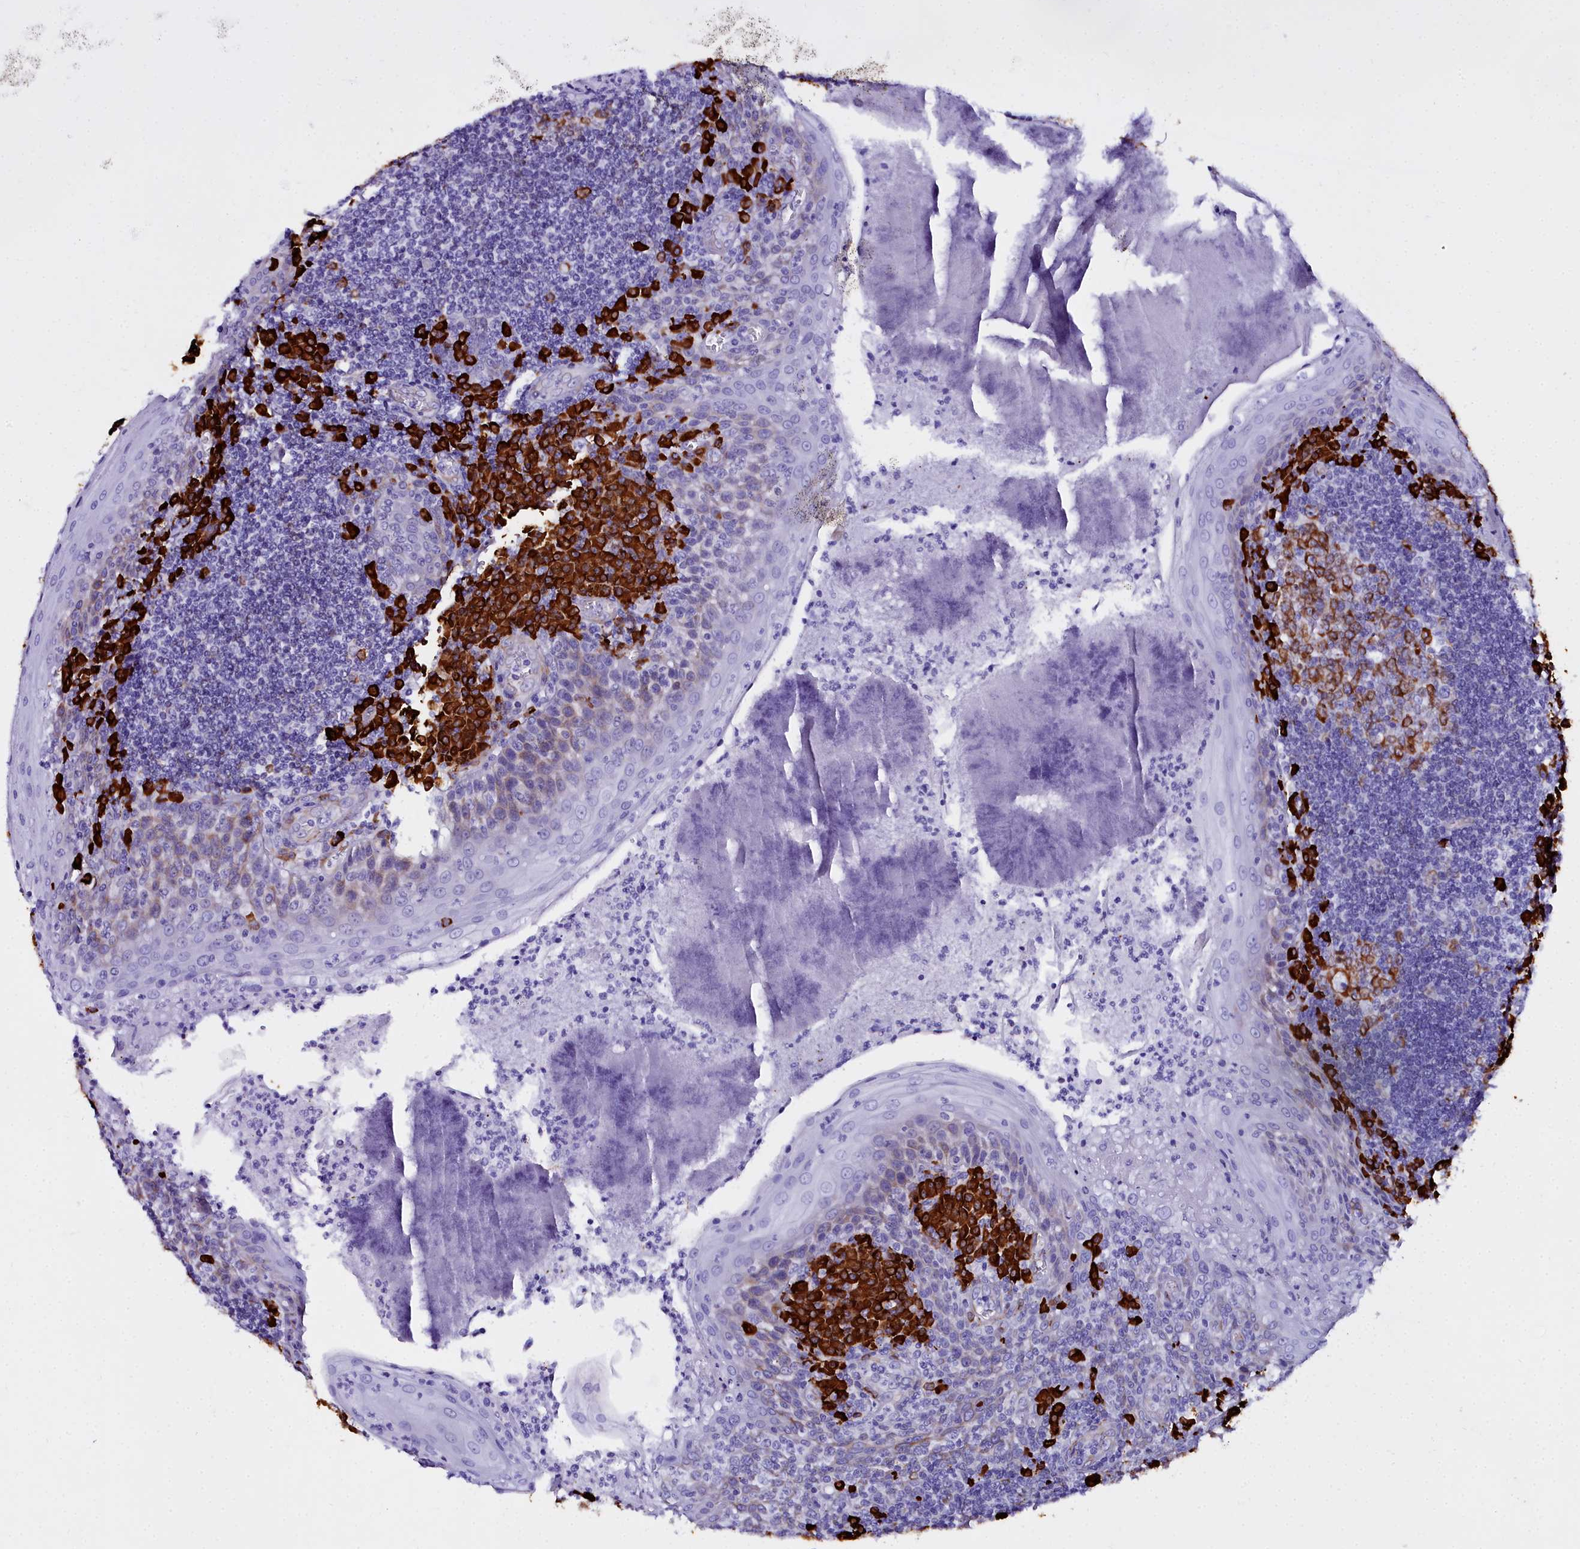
{"staining": {"intensity": "strong", "quantity": "<25%", "location": "cytoplasmic/membranous"}, "tissue": "tonsil", "cell_type": "Germinal center cells", "image_type": "normal", "snomed": [{"axis": "morphology", "description": "Normal tissue, NOS"}, {"axis": "topography", "description": "Tonsil"}], "caption": "This photomicrograph displays immunohistochemistry (IHC) staining of benign tonsil, with medium strong cytoplasmic/membranous expression in approximately <25% of germinal center cells.", "gene": "TXNDC5", "patient": {"sex": "male", "age": 27}}